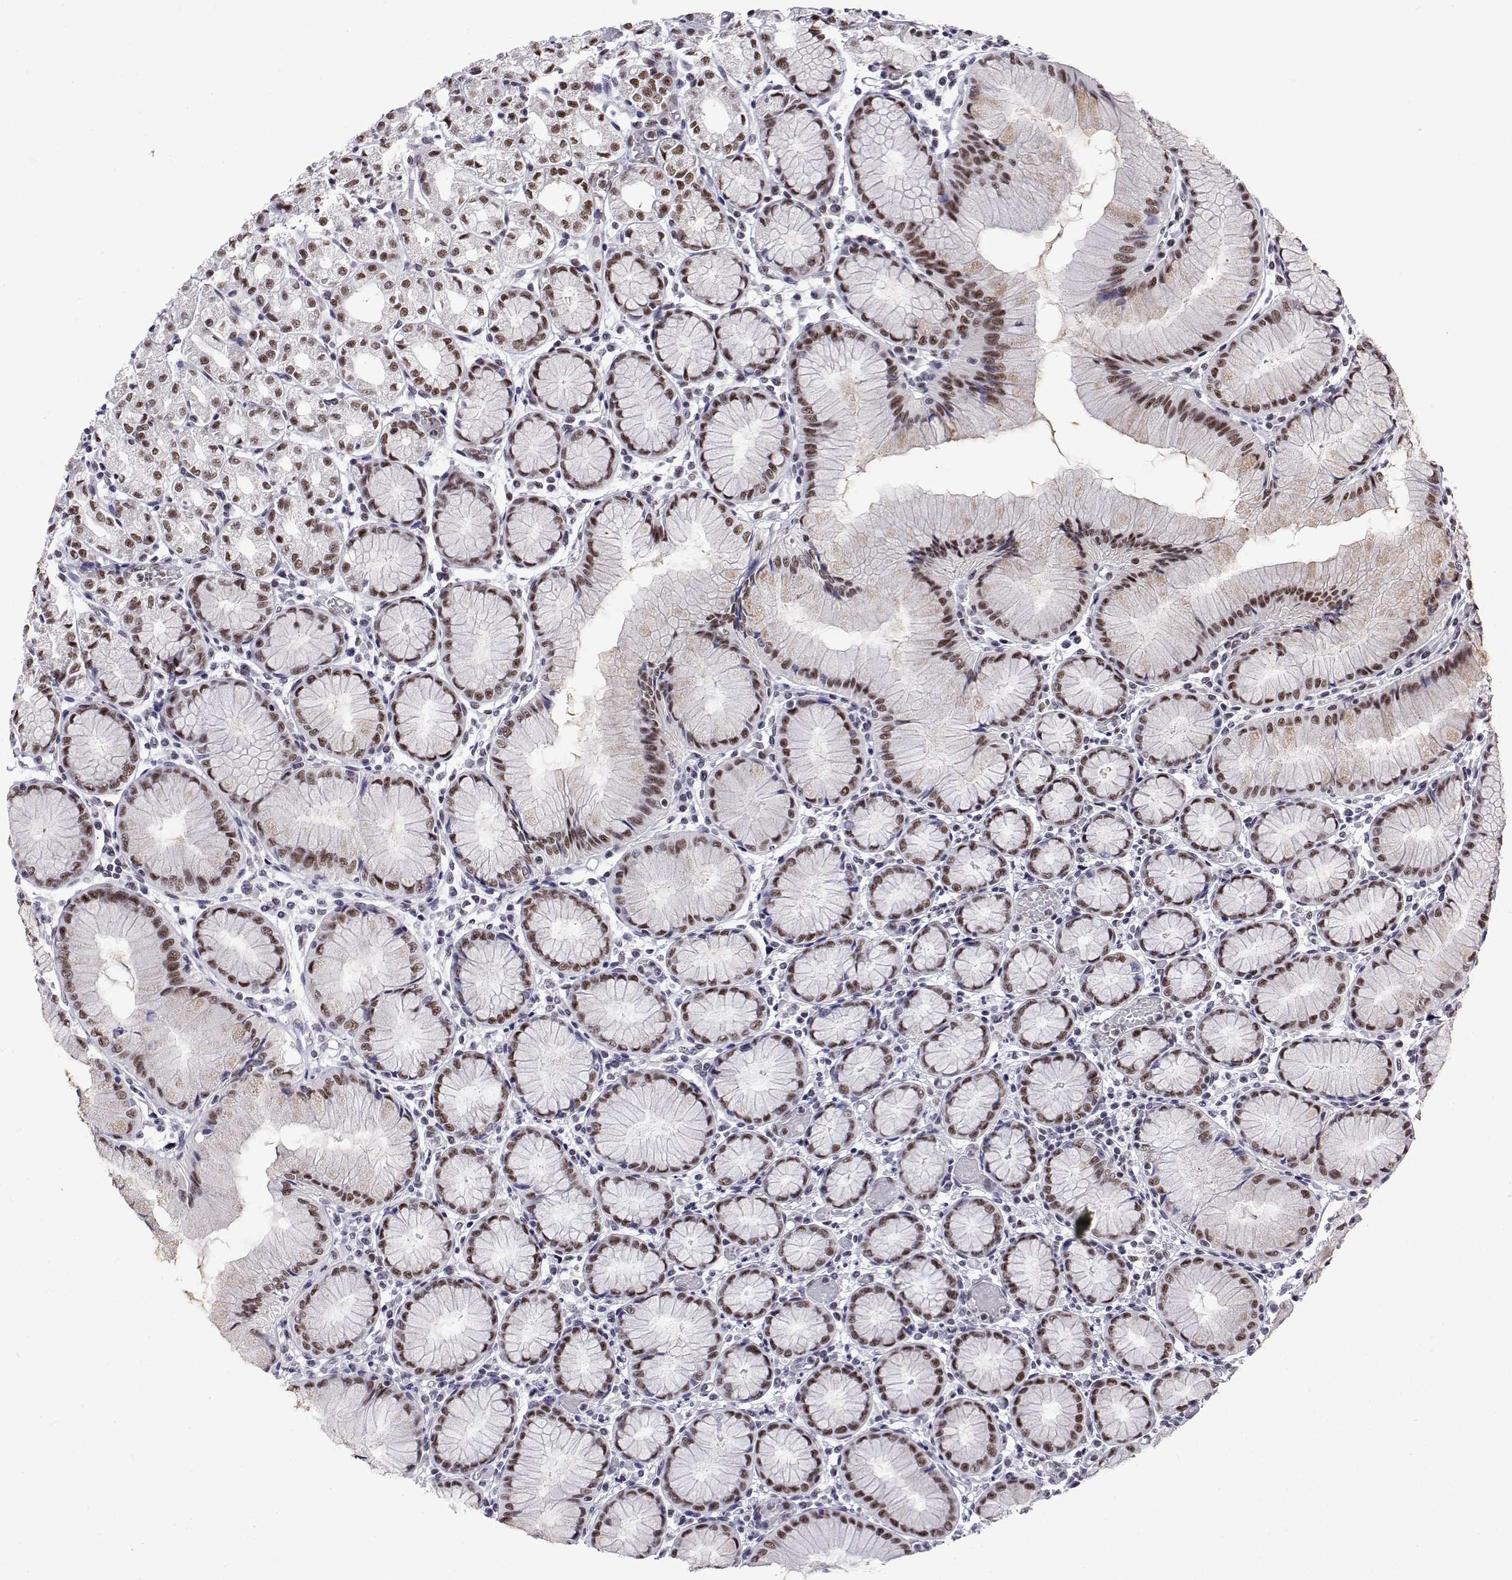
{"staining": {"intensity": "strong", "quantity": "25%-75%", "location": "nuclear"}, "tissue": "stomach", "cell_type": "Glandular cells", "image_type": "normal", "snomed": [{"axis": "morphology", "description": "Normal tissue, NOS"}, {"axis": "topography", "description": "Stomach"}], "caption": "Human stomach stained for a protein (brown) shows strong nuclear positive staining in about 25%-75% of glandular cells.", "gene": "POLDIP3", "patient": {"sex": "female", "age": 57}}